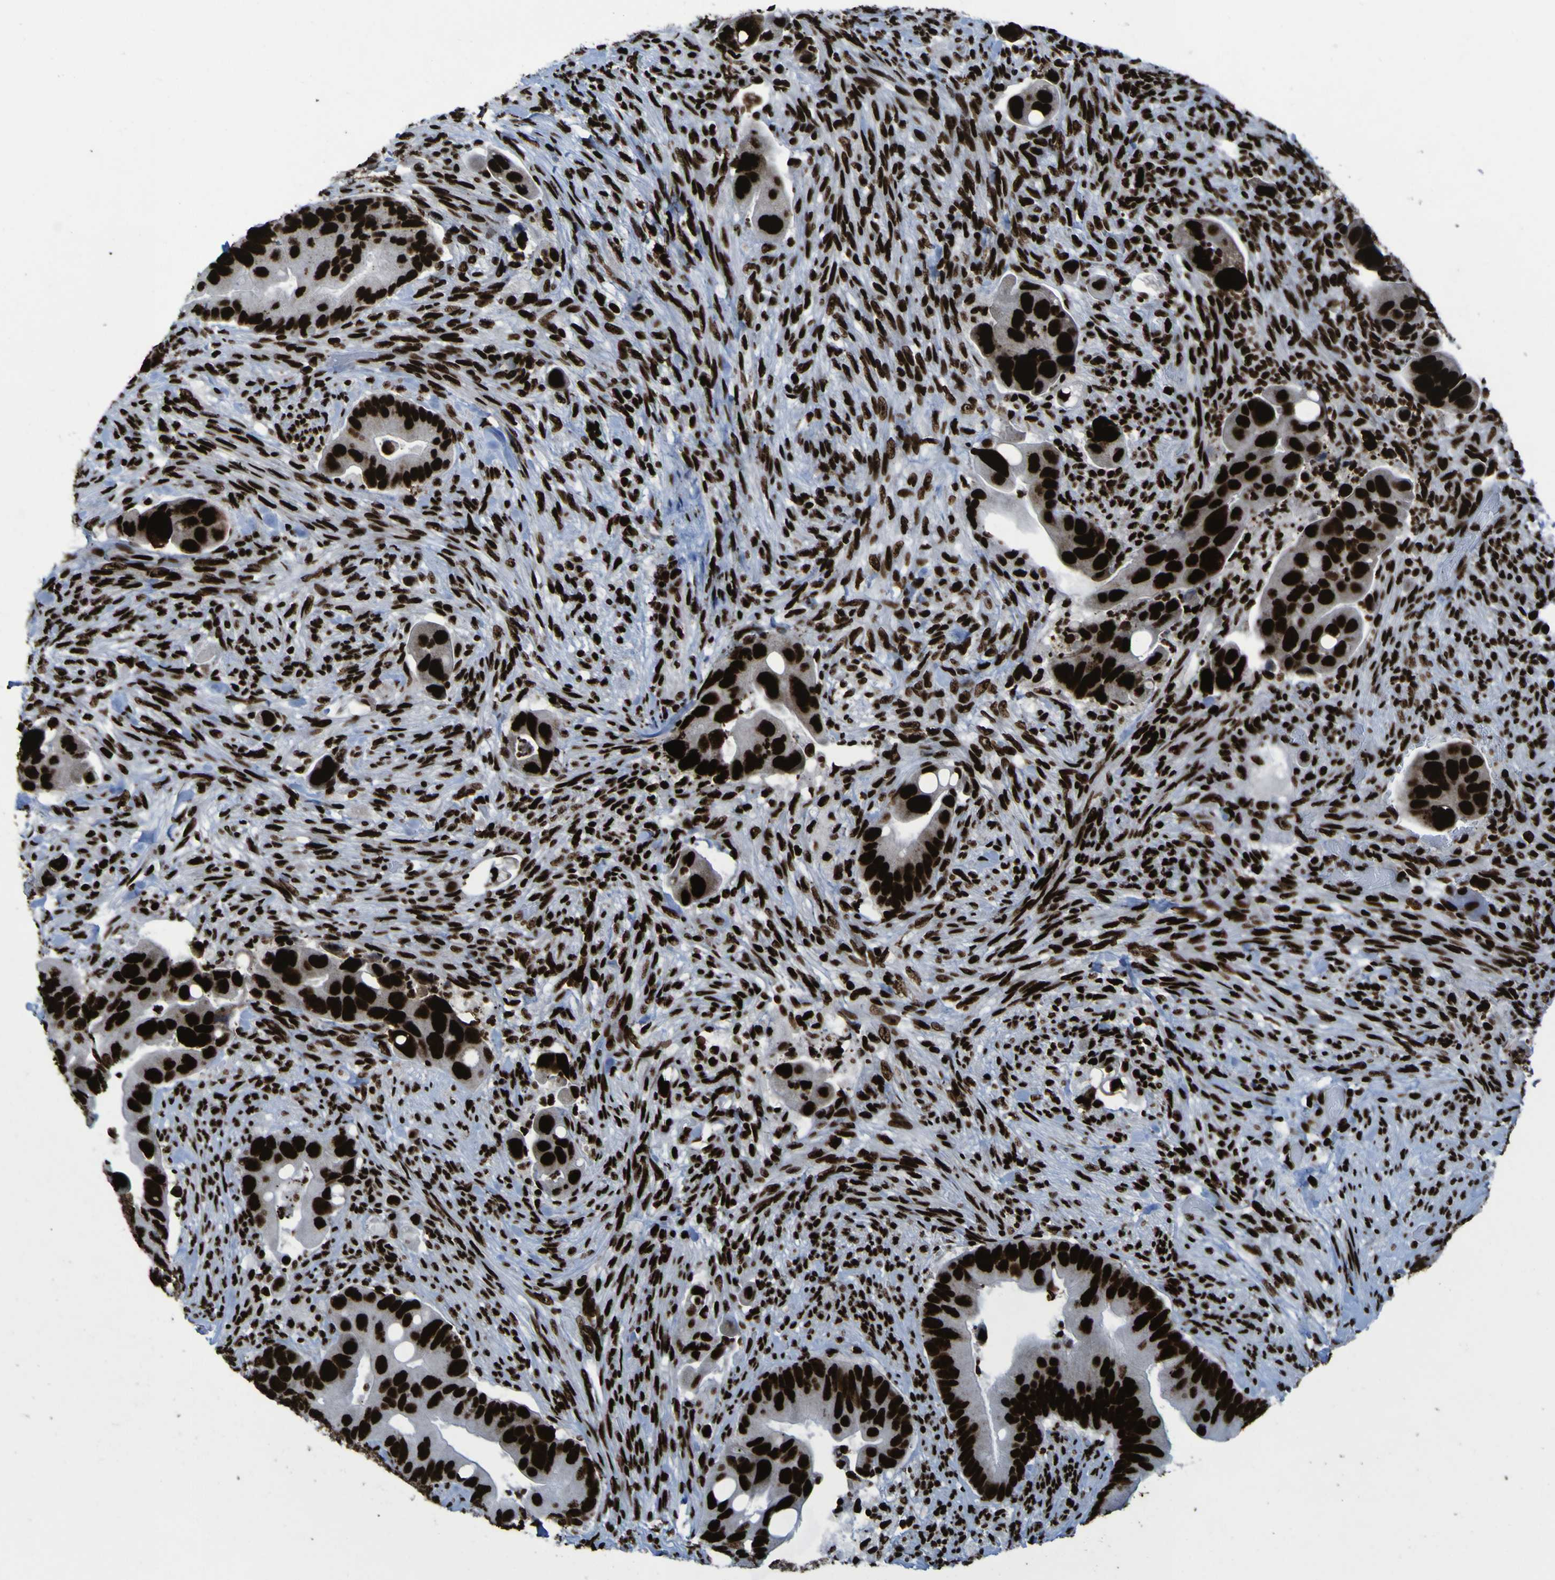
{"staining": {"intensity": "strong", "quantity": ">75%", "location": "nuclear"}, "tissue": "colorectal cancer", "cell_type": "Tumor cells", "image_type": "cancer", "snomed": [{"axis": "morphology", "description": "Adenocarcinoma, NOS"}, {"axis": "topography", "description": "Rectum"}], "caption": "Immunohistochemistry image of neoplastic tissue: human adenocarcinoma (colorectal) stained using immunohistochemistry displays high levels of strong protein expression localized specifically in the nuclear of tumor cells, appearing as a nuclear brown color.", "gene": "NPM1", "patient": {"sex": "female", "age": 57}}